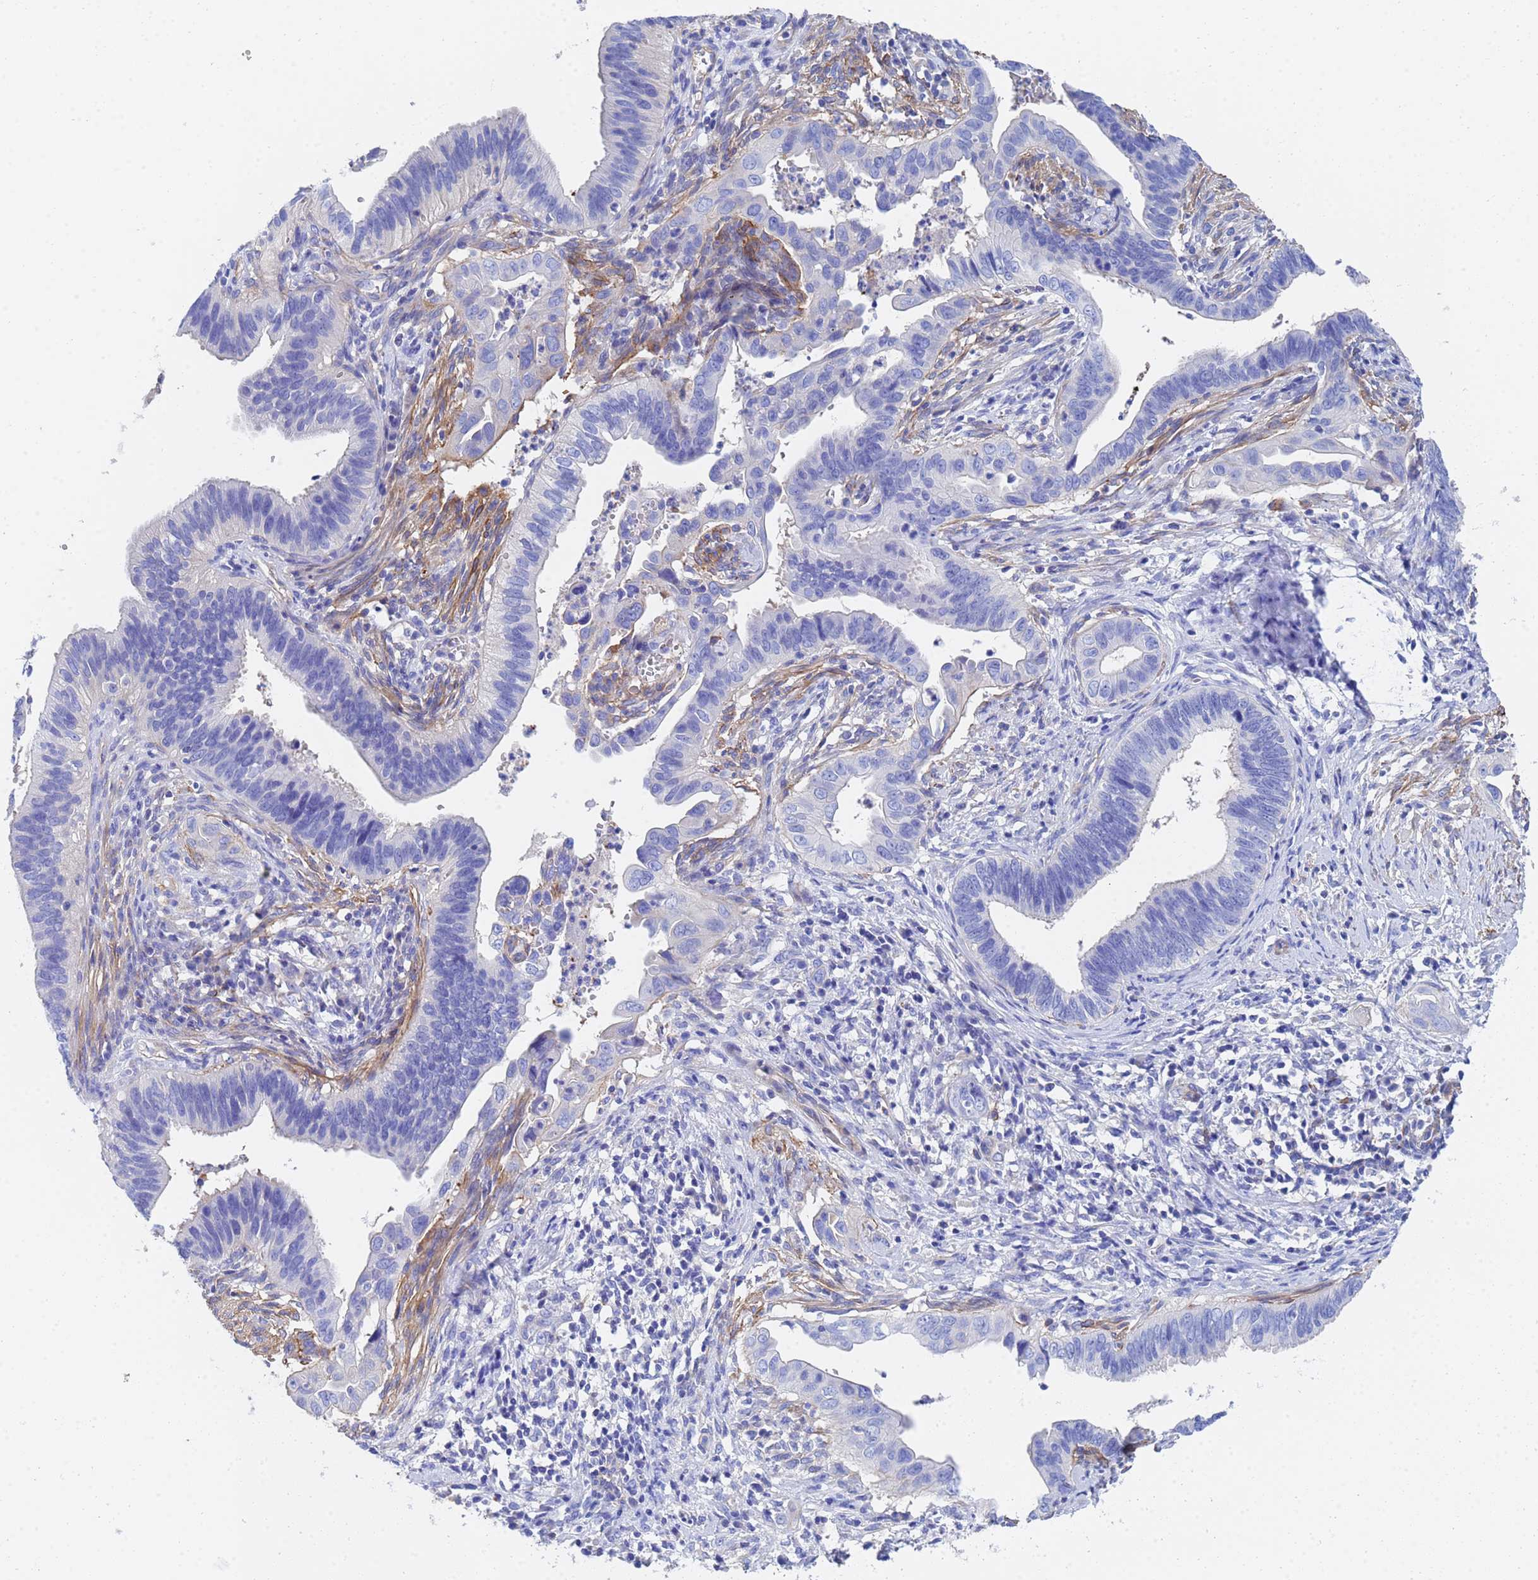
{"staining": {"intensity": "negative", "quantity": "none", "location": "none"}, "tissue": "cervical cancer", "cell_type": "Tumor cells", "image_type": "cancer", "snomed": [{"axis": "morphology", "description": "Adenocarcinoma, NOS"}, {"axis": "topography", "description": "Cervix"}], "caption": "Protein analysis of cervical adenocarcinoma exhibits no significant staining in tumor cells. (DAB IHC with hematoxylin counter stain).", "gene": "CST4", "patient": {"sex": "female", "age": 42}}